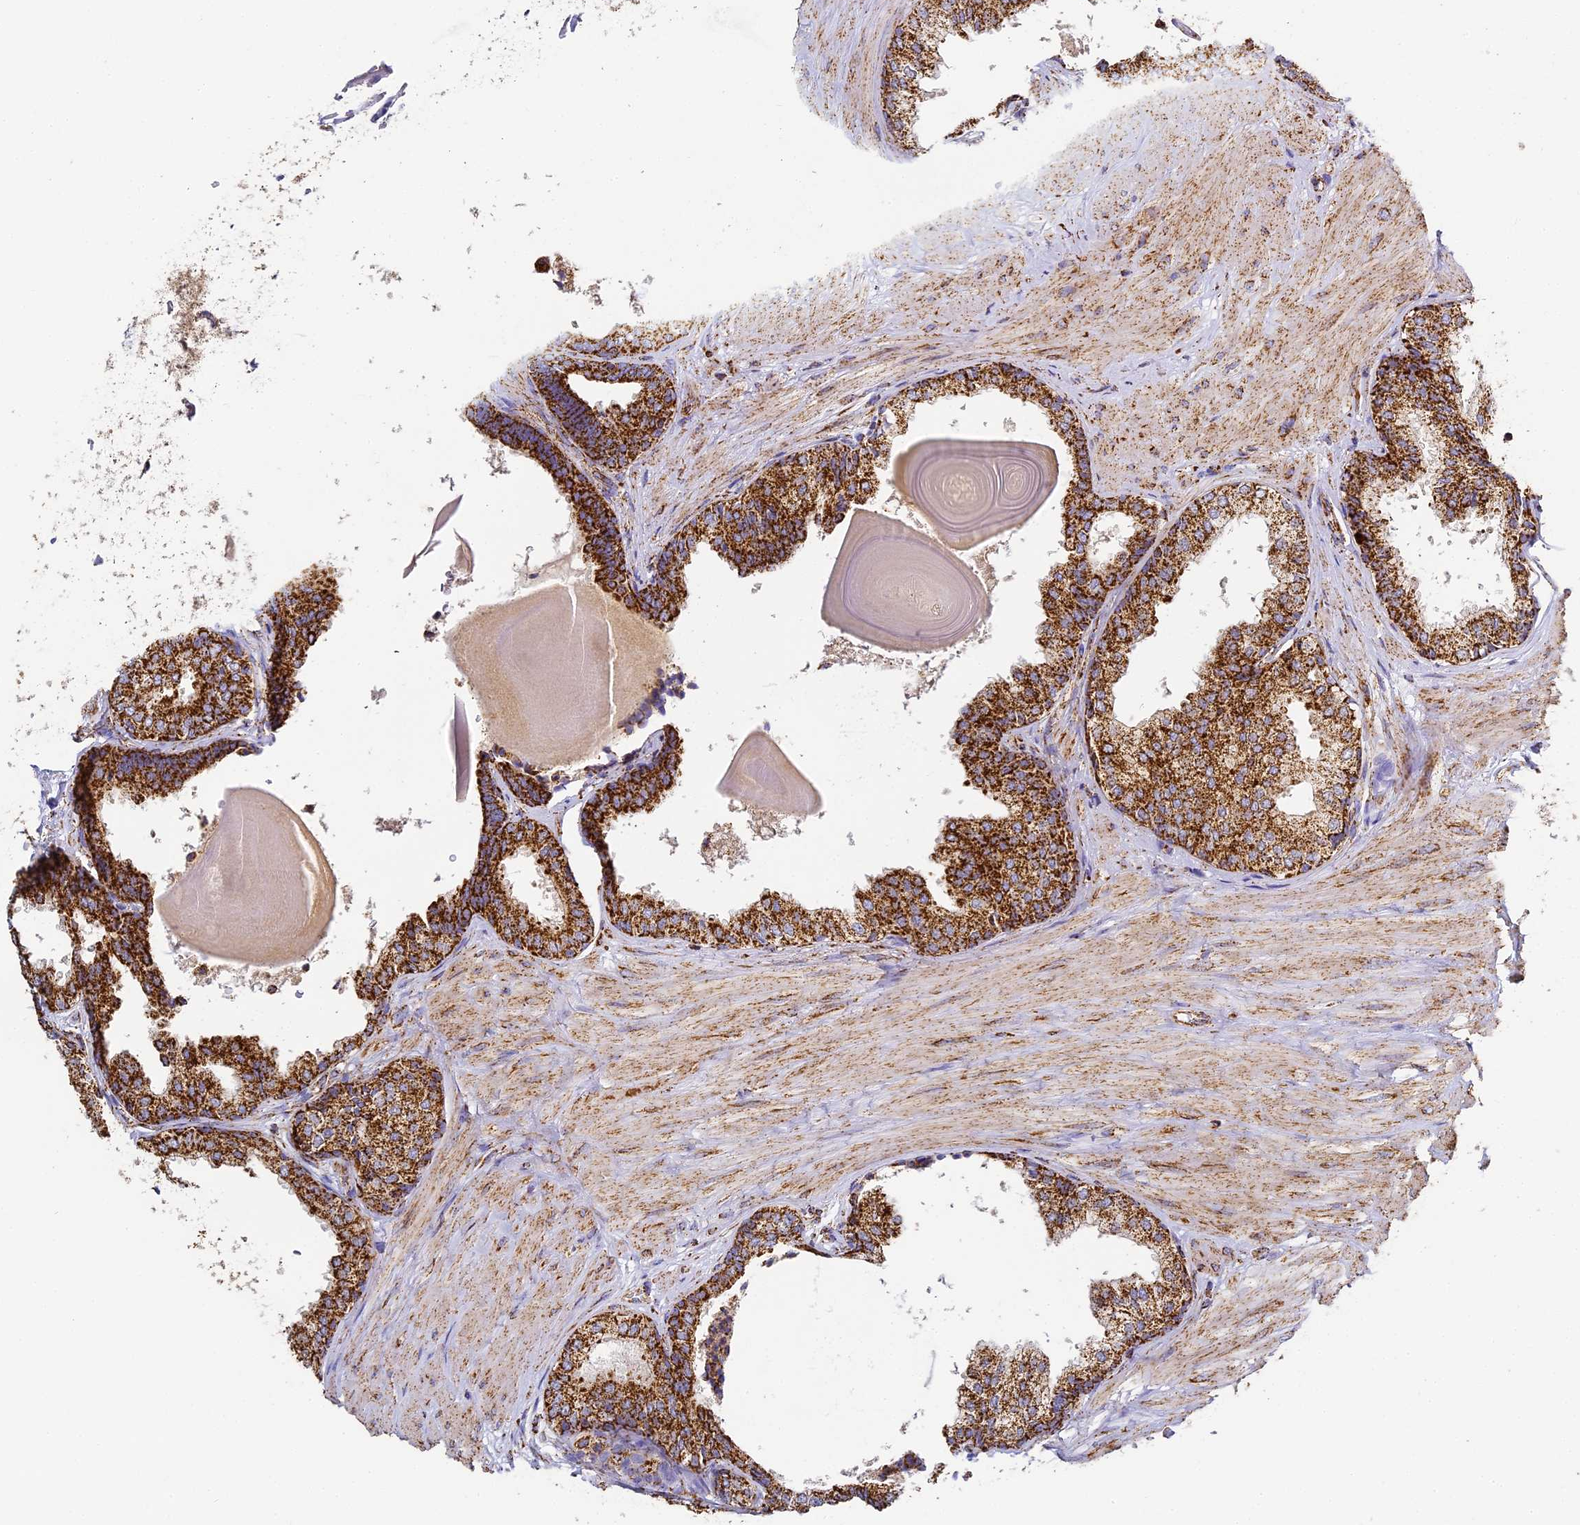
{"staining": {"intensity": "strong", "quantity": ">75%", "location": "cytoplasmic/membranous"}, "tissue": "prostate", "cell_type": "Glandular cells", "image_type": "normal", "snomed": [{"axis": "morphology", "description": "Normal tissue, NOS"}, {"axis": "topography", "description": "Prostate"}], "caption": "This photomicrograph displays IHC staining of benign human prostate, with high strong cytoplasmic/membranous positivity in about >75% of glandular cells.", "gene": "STK17A", "patient": {"sex": "male", "age": 48}}